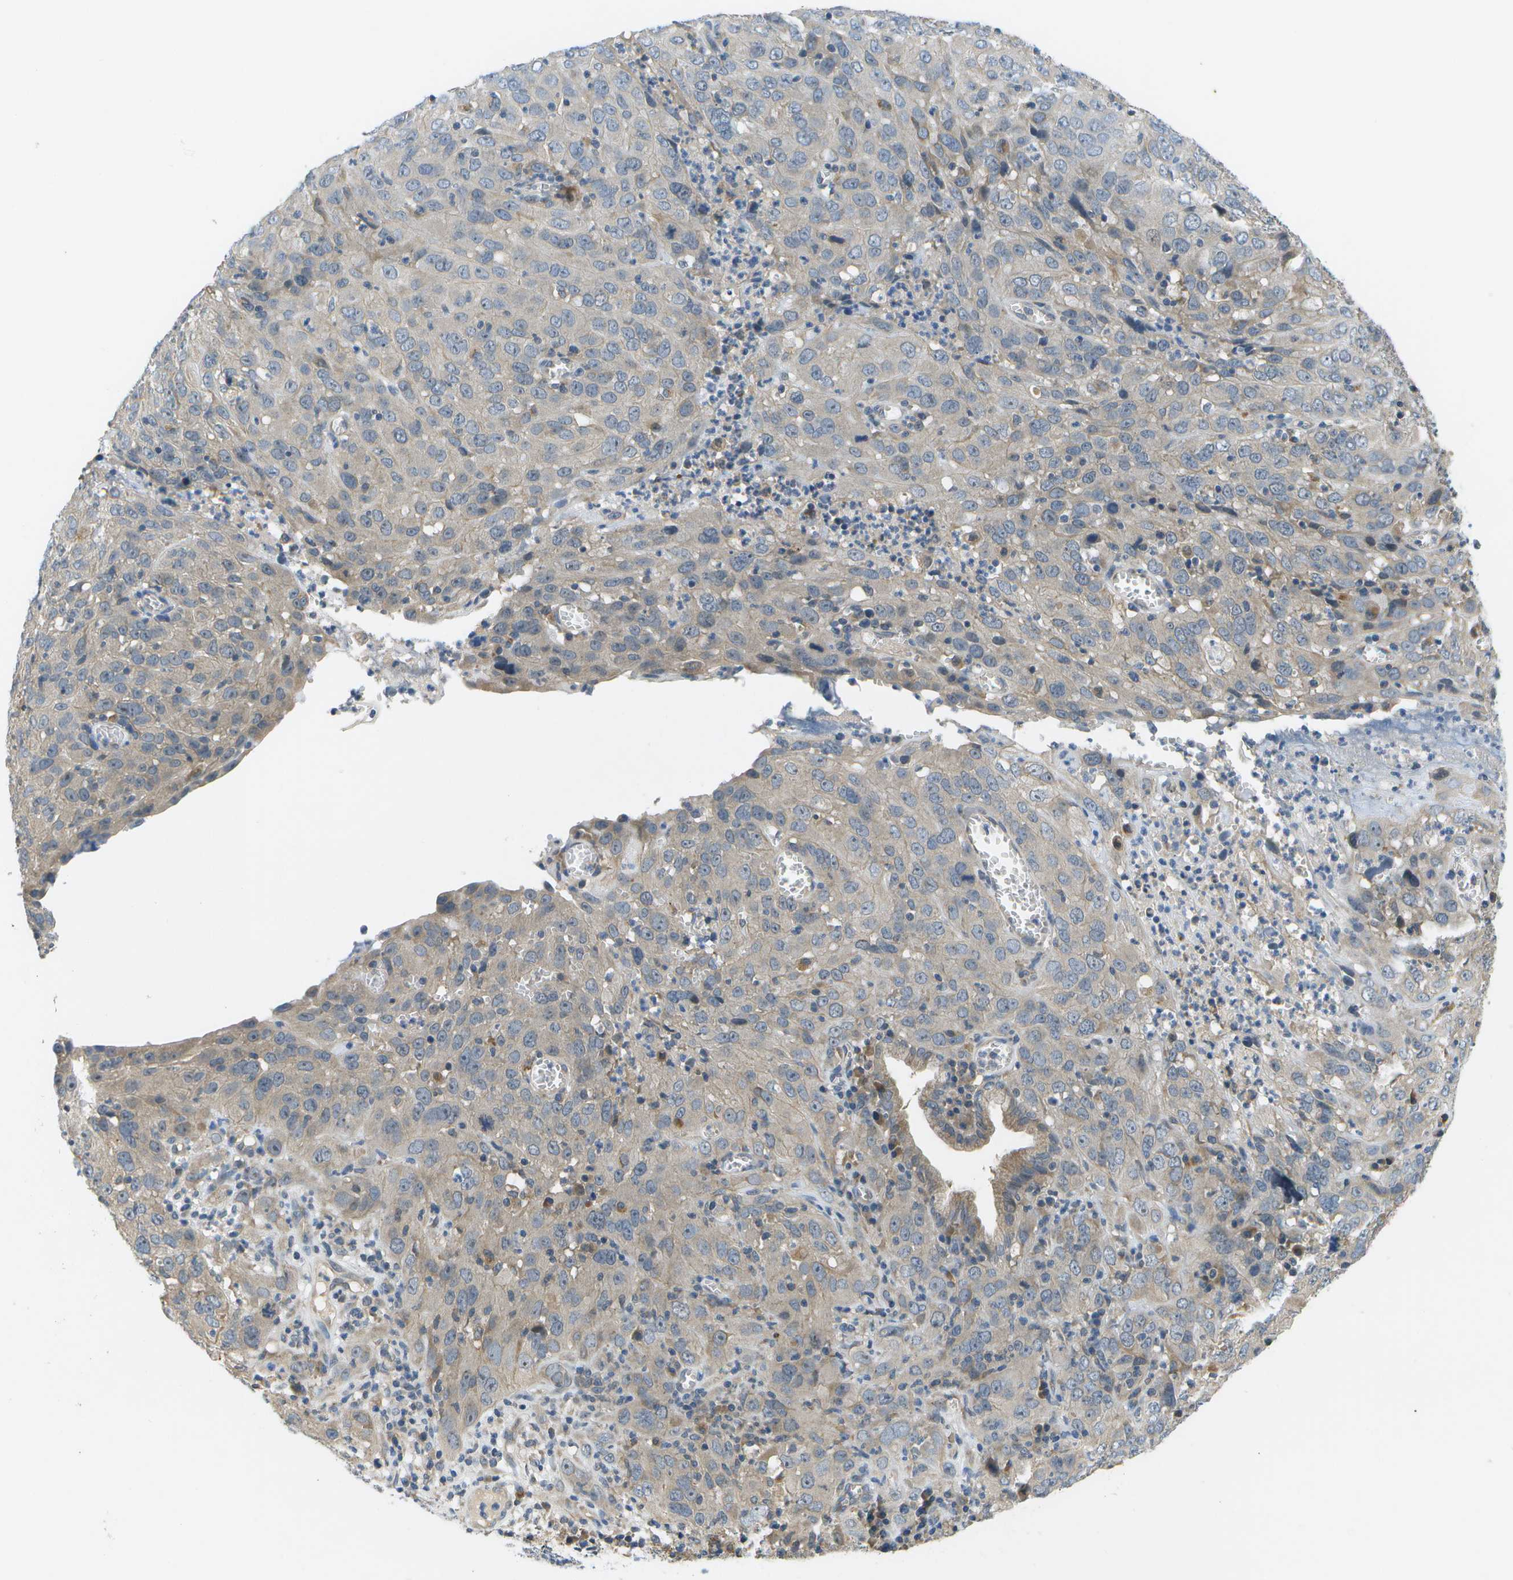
{"staining": {"intensity": "negative", "quantity": "none", "location": "none"}, "tissue": "cervical cancer", "cell_type": "Tumor cells", "image_type": "cancer", "snomed": [{"axis": "morphology", "description": "Squamous cell carcinoma, NOS"}, {"axis": "topography", "description": "Cervix"}], "caption": "This is an immunohistochemistry photomicrograph of cervical cancer (squamous cell carcinoma). There is no staining in tumor cells.", "gene": "SLC25A20", "patient": {"sex": "female", "age": 32}}